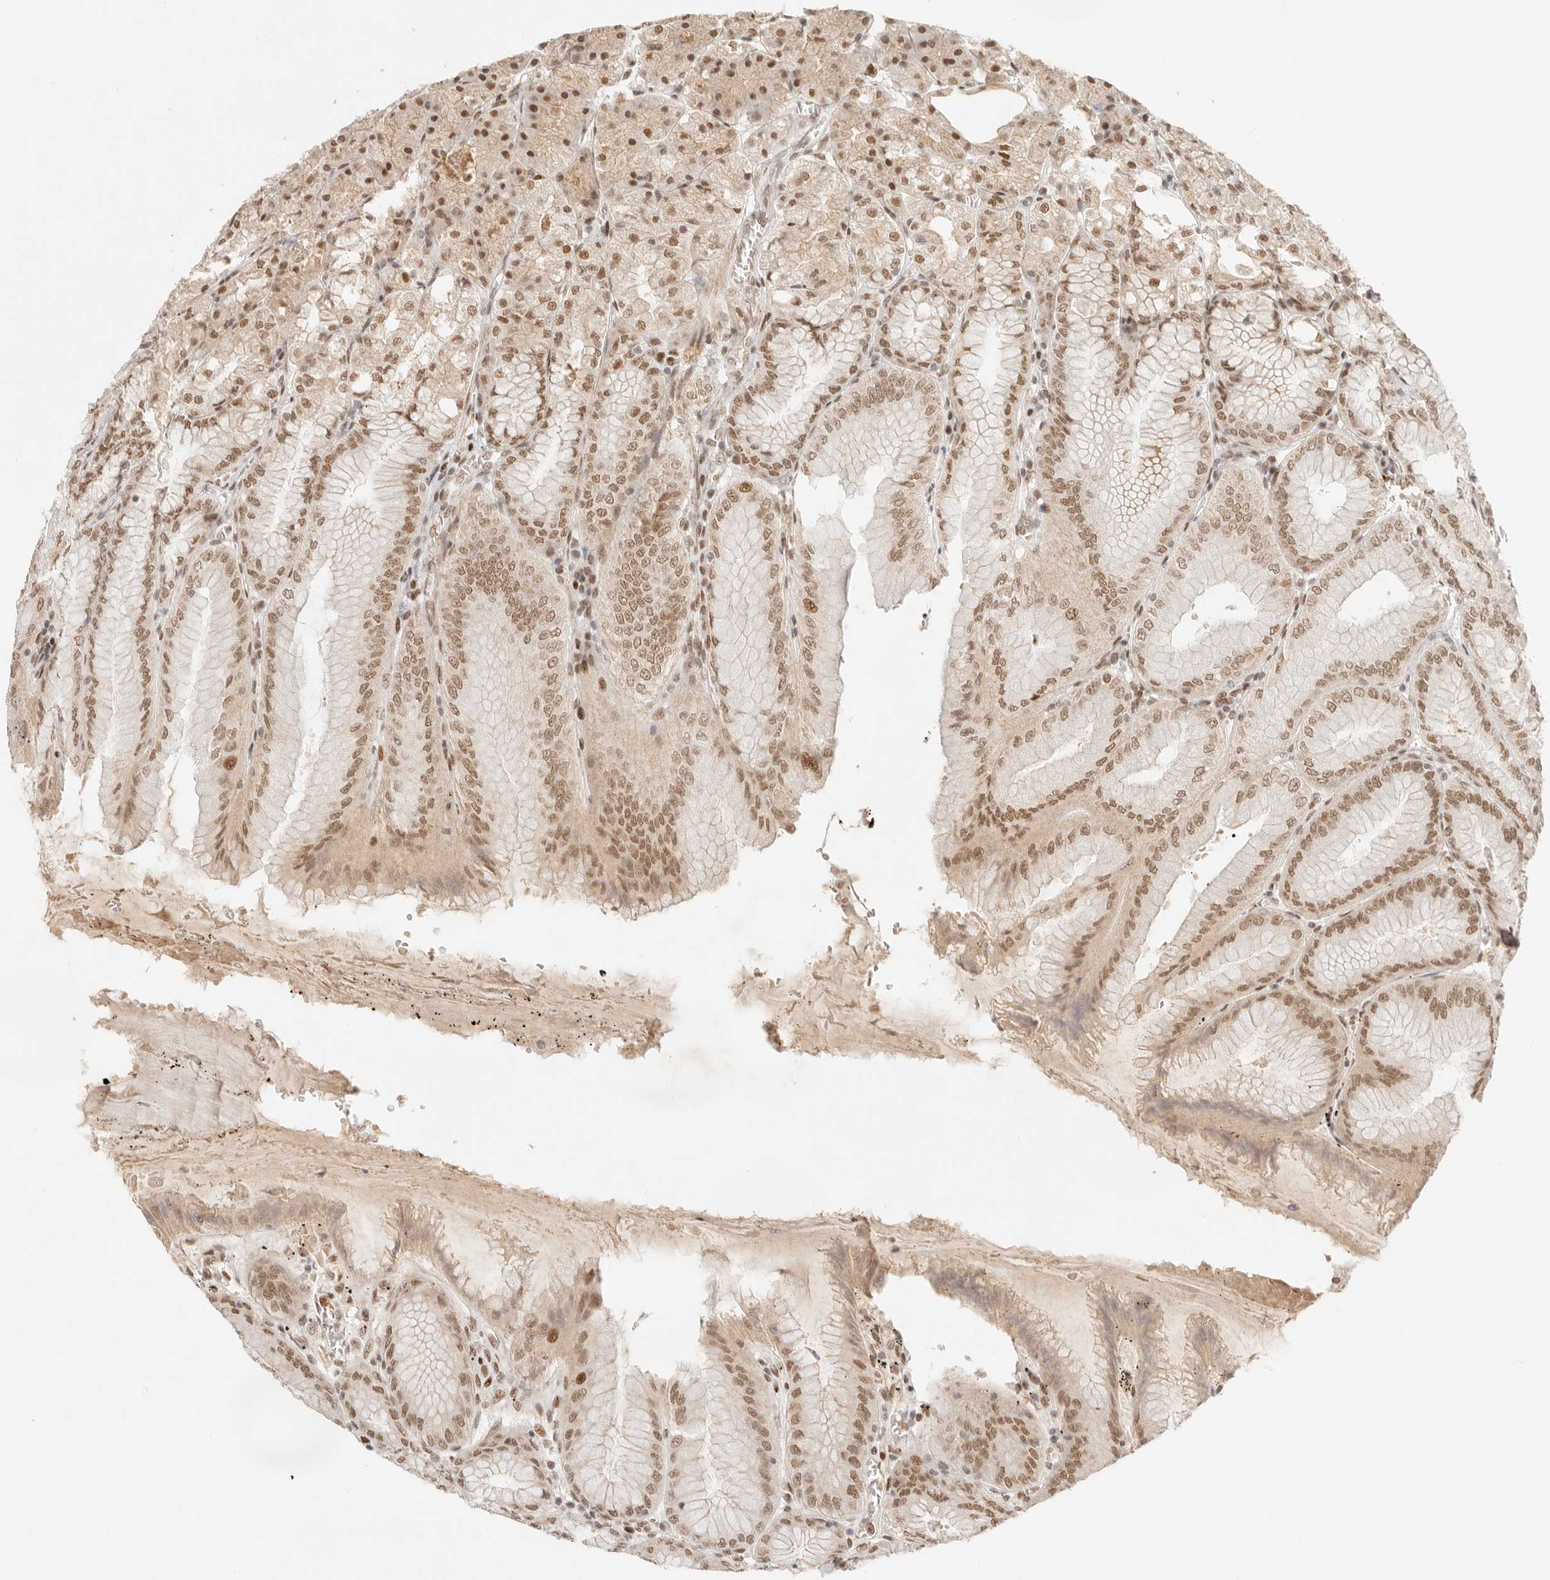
{"staining": {"intensity": "moderate", "quantity": ">75%", "location": "cytoplasmic/membranous,nuclear"}, "tissue": "stomach", "cell_type": "Glandular cells", "image_type": "normal", "snomed": [{"axis": "morphology", "description": "Normal tissue, NOS"}, {"axis": "topography", "description": "Stomach, lower"}], "caption": "An immunohistochemistry photomicrograph of normal tissue is shown. Protein staining in brown shows moderate cytoplasmic/membranous,nuclear positivity in stomach within glandular cells. The staining was performed using DAB to visualize the protein expression in brown, while the nuclei were stained in blue with hematoxylin (Magnification: 20x).", "gene": "HOXC5", "patient": {"sex": "male", "age": 71}}